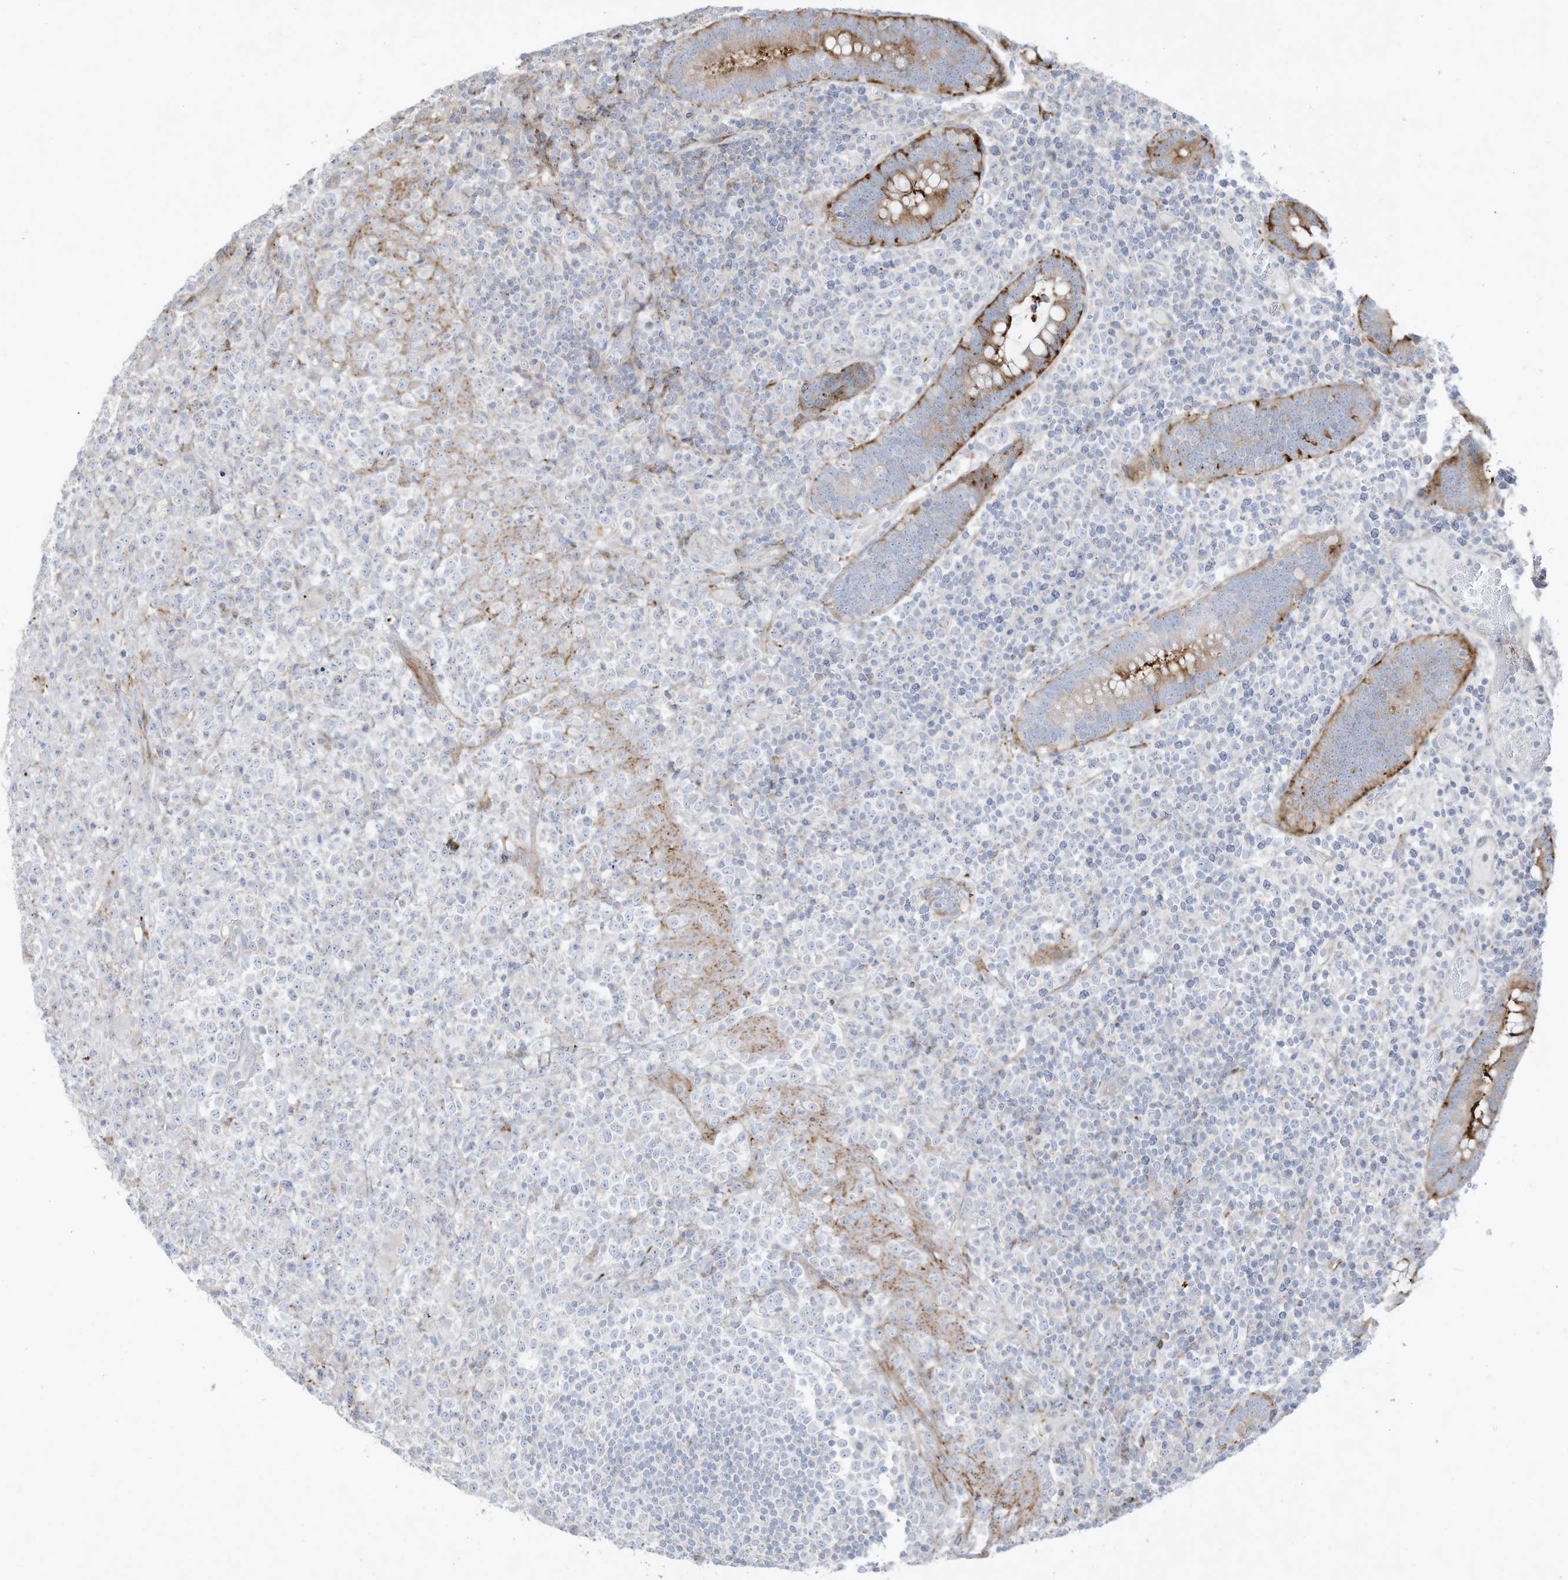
{"staining": {"intensity": "negative", "quantity": "none", "location": "none"}, "tissue": "lymphoma", "cell_type": "Tumor cells", "image_type": "cancer", "snomed": [{"axis": "morphology", "description": "Malignant lymphoma, non-Hodgkin's type, High grade"}, {"axis": "topography", "description": "Colon"}], "caption": "A high-resolution histopathology image shows IHC staining of lymphoma, which reveals no significant staining in tumor cells.", "gene": "THNSL2", "patient": {"sex": "female", "age": 53}}